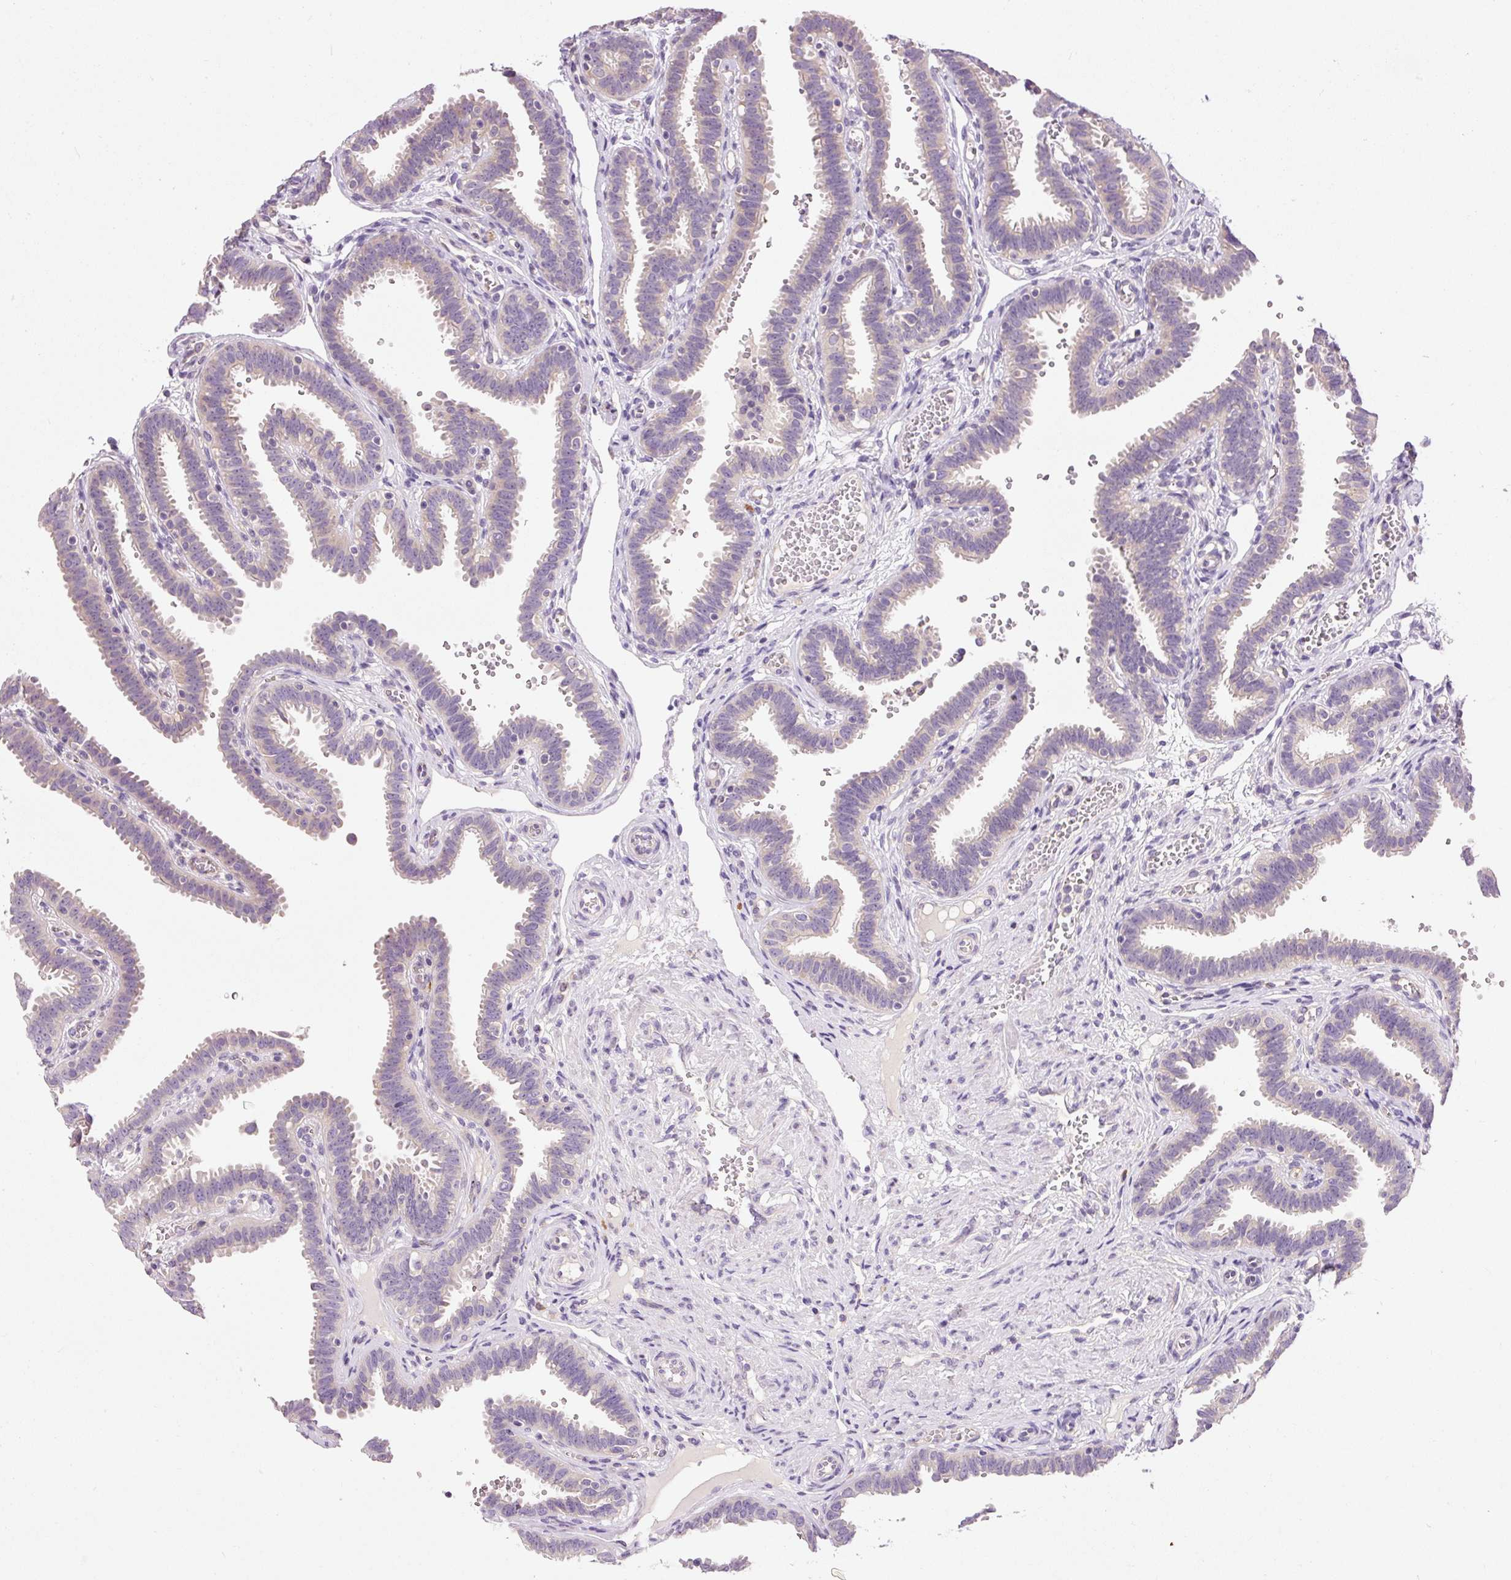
{"staining": {"intensity": "weak", "quantity": "<25%", "location": "cytoplasmic/membranous"}, "tissue": "fallopian tube", "cell_type": "Glandular cells", "image_type": "normal", "snomed": [{"axis": "morphology", "description": "Normal tissue, NOS"}, {"axis": "topography", "description": "Fallopian tube"}], "caption": "Histopathology image shows no protein expression in glandular cells of benign fallopian tube.", "gene": "PNPLA5", "patient": {"sex": "female", "age": 37}}